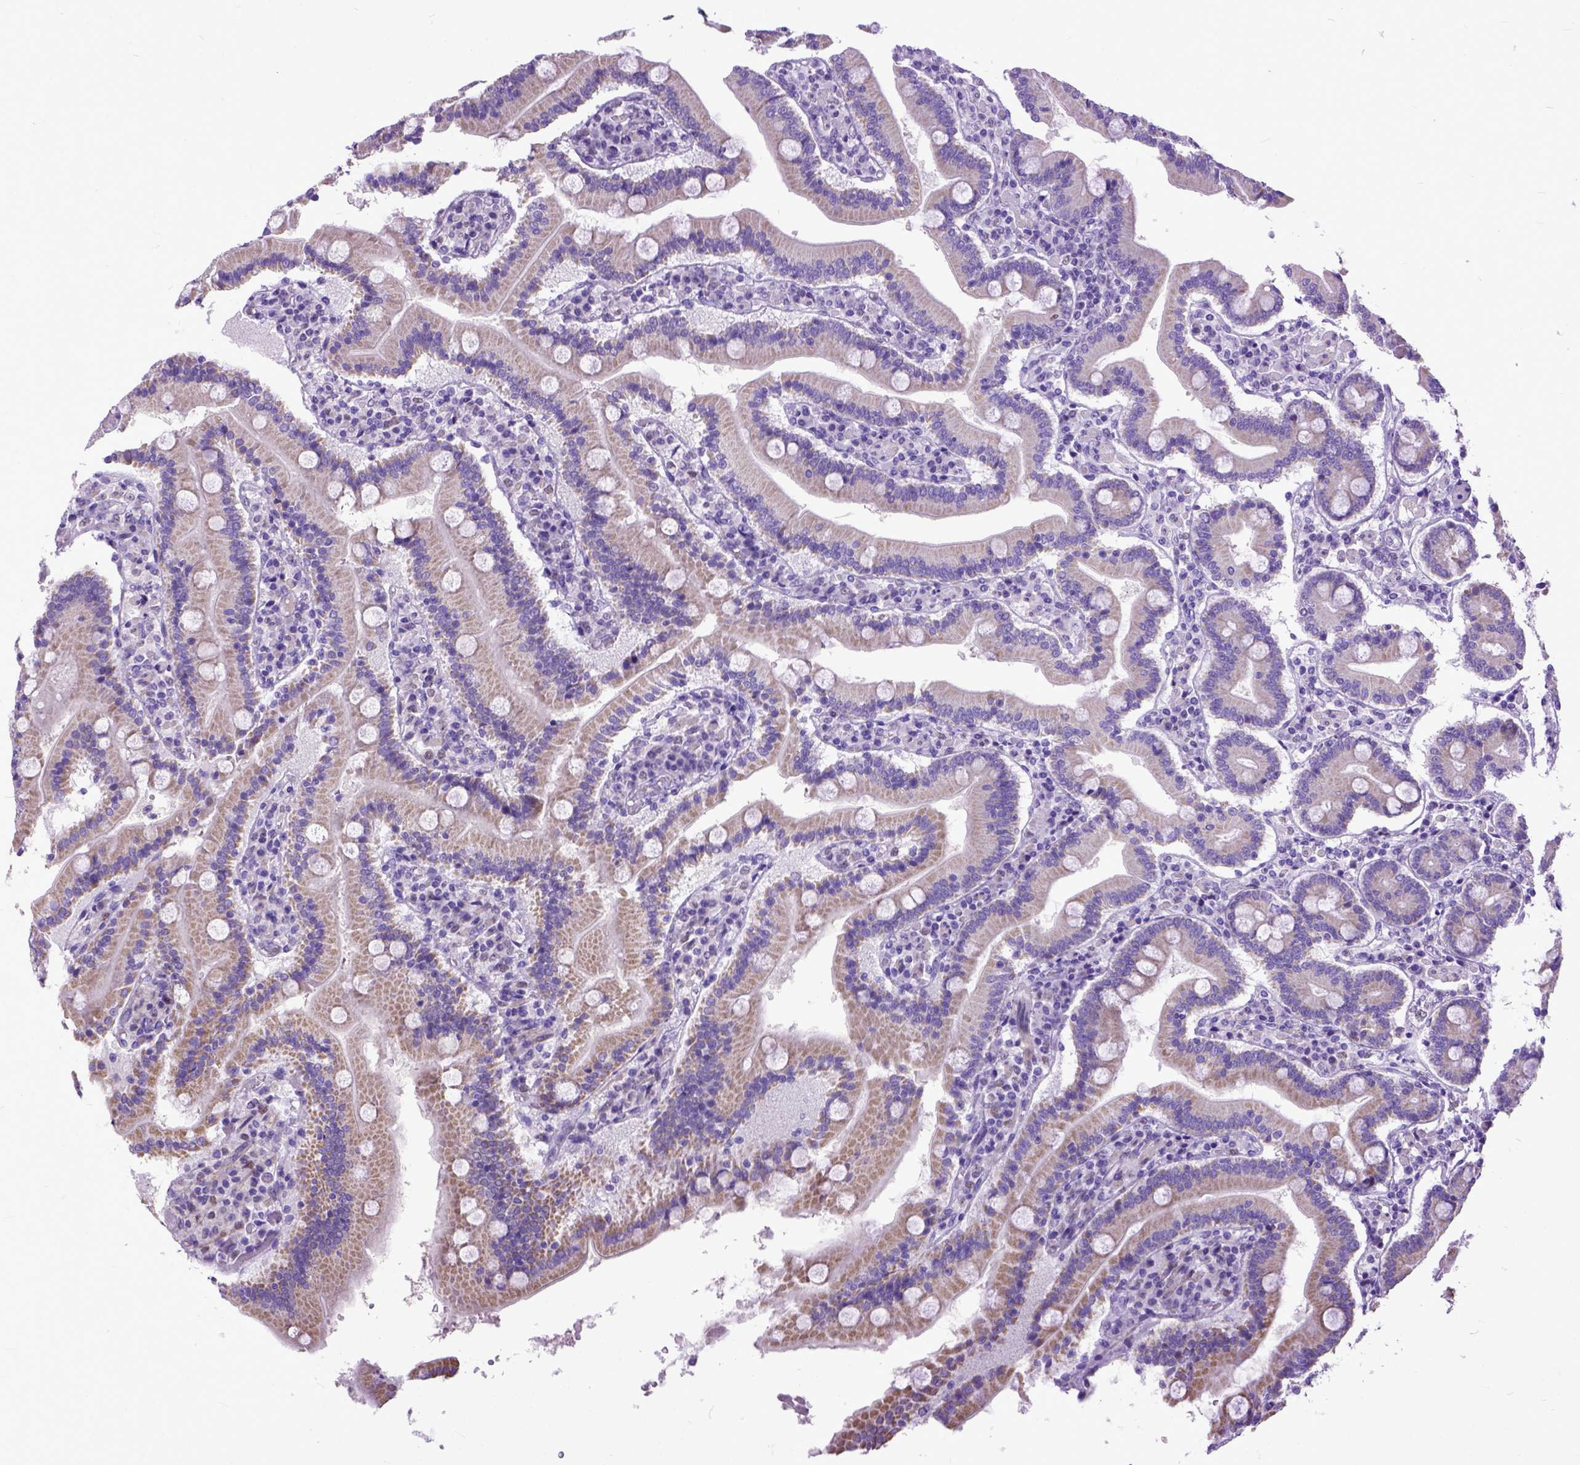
{"staining": {"intensity": "weak", "quantity": ">75%", "location": "cytoplasmic/membranous"}, "tissue": "duodenum", "cell_type": "Glandular cells", "image_type": "normal", "snomed": [{"axis": "morphology", "description": "Normal tissue, NOS"}, {"axis": "topography", "description": "Duodenum"}], "caption": "The photomicrograph reveals a brown stain indicating the presence of a protein in the cytoplasmic/membranous of glandular cells in duodenum. Immunohistochemistry stains the protein in brown and the nuclei are stained blue.", "gene": "CRB1", "patient": {"sex": "female", "age": 62}}